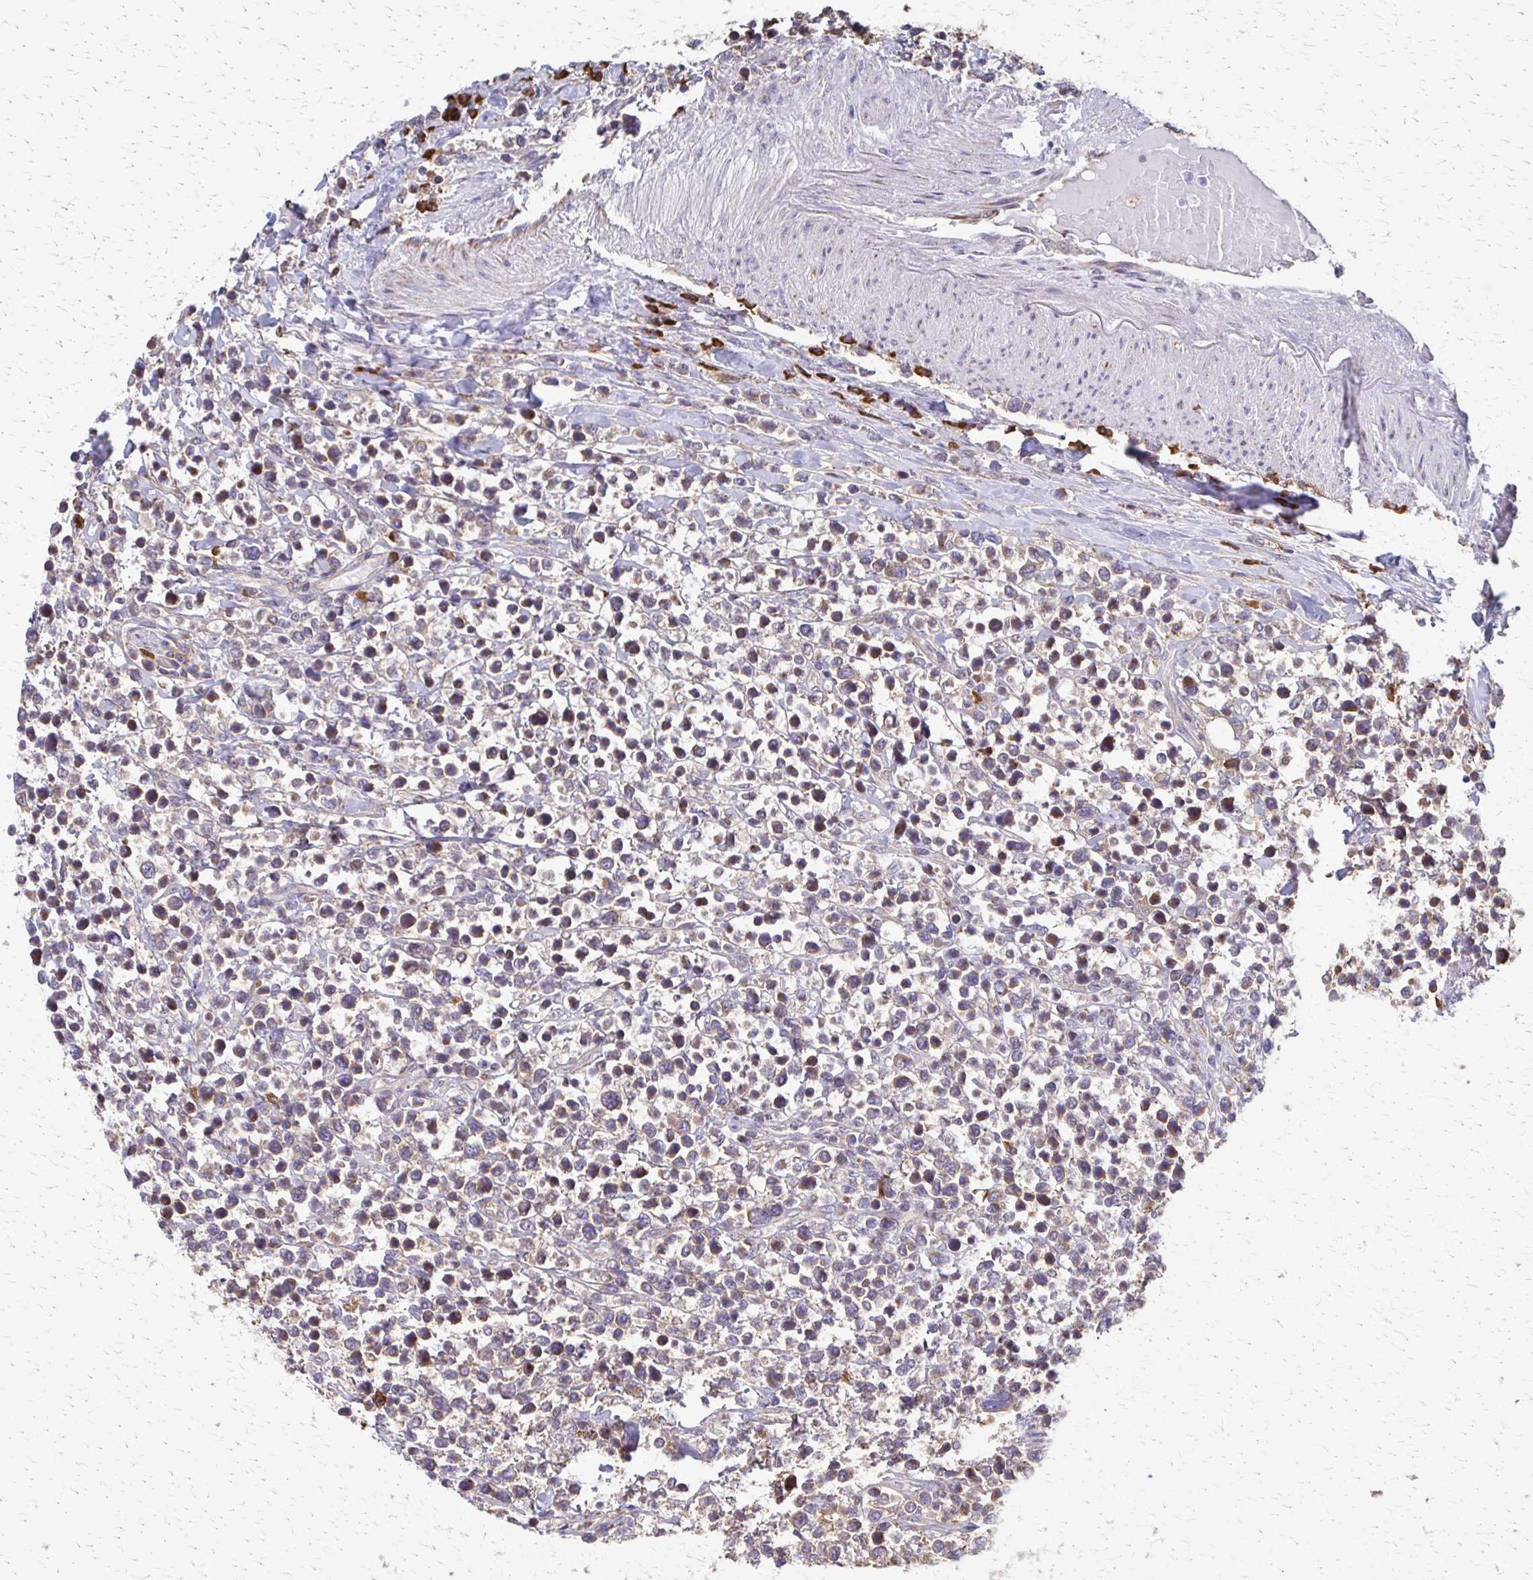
{"staining": {"intensity": "moderate", "quantity": ">75%", "location": "cytoplasmic/membranous"}, "tissue": "lymphoma", "cell_type": "Tumor cells", "image_type": "cancer", "snomed": [{"axis": "morphology", "description": "Malignant lymphoma, non-Hodgkin's type, High grade"}, {"axis": "topography", "description": "Soft tissue"}], "caption": "About >75% of tumor cells in malignant lymphoma, non-Hodgkin's type (high-grade) demonstrate moderate cytoplasmic/membranous protein positivity as visualized by brown immunohistochemical staining.", "gene": "EEF2", "patient": {"sex": "female", "age": 56}}